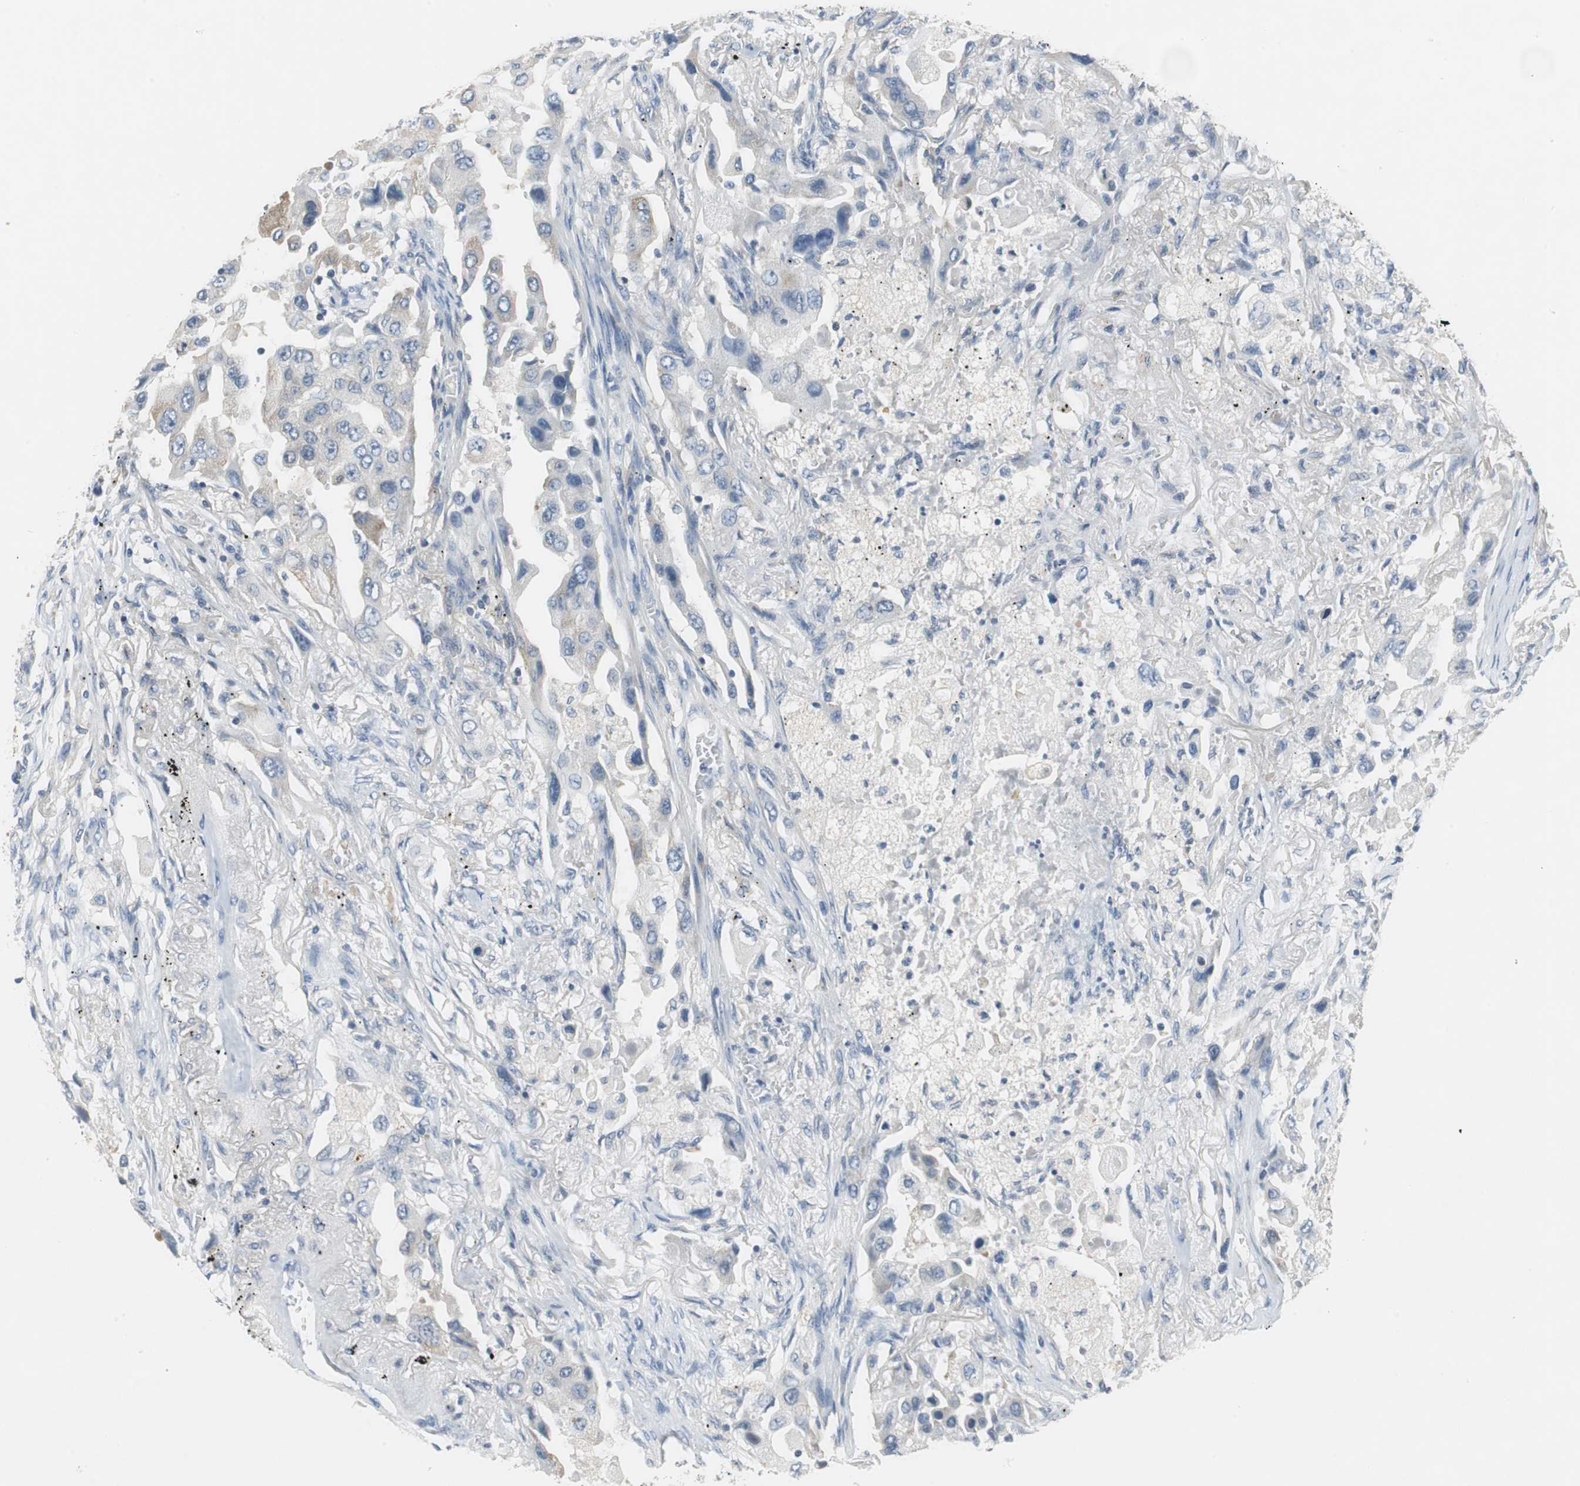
{"staining": {"intensity": "weak", "quantity": "<25%", "location": "cytoplasmic/membranous"}, "tissue": "lung cancer", "cell_type": "Tumor cells", "image_type": "cancer", "snomed": [{"axis": "morphology", "description": "Adenocarcinoma, NOS"}, {"axis": "topography", "description": "Lung"}], "caption": "The histopathology image reveals no significant expression in tumor cells of lung adenocarcinoma.", "gene": "GLCCI1", "patient": {"sex": "female", "age": 65}}